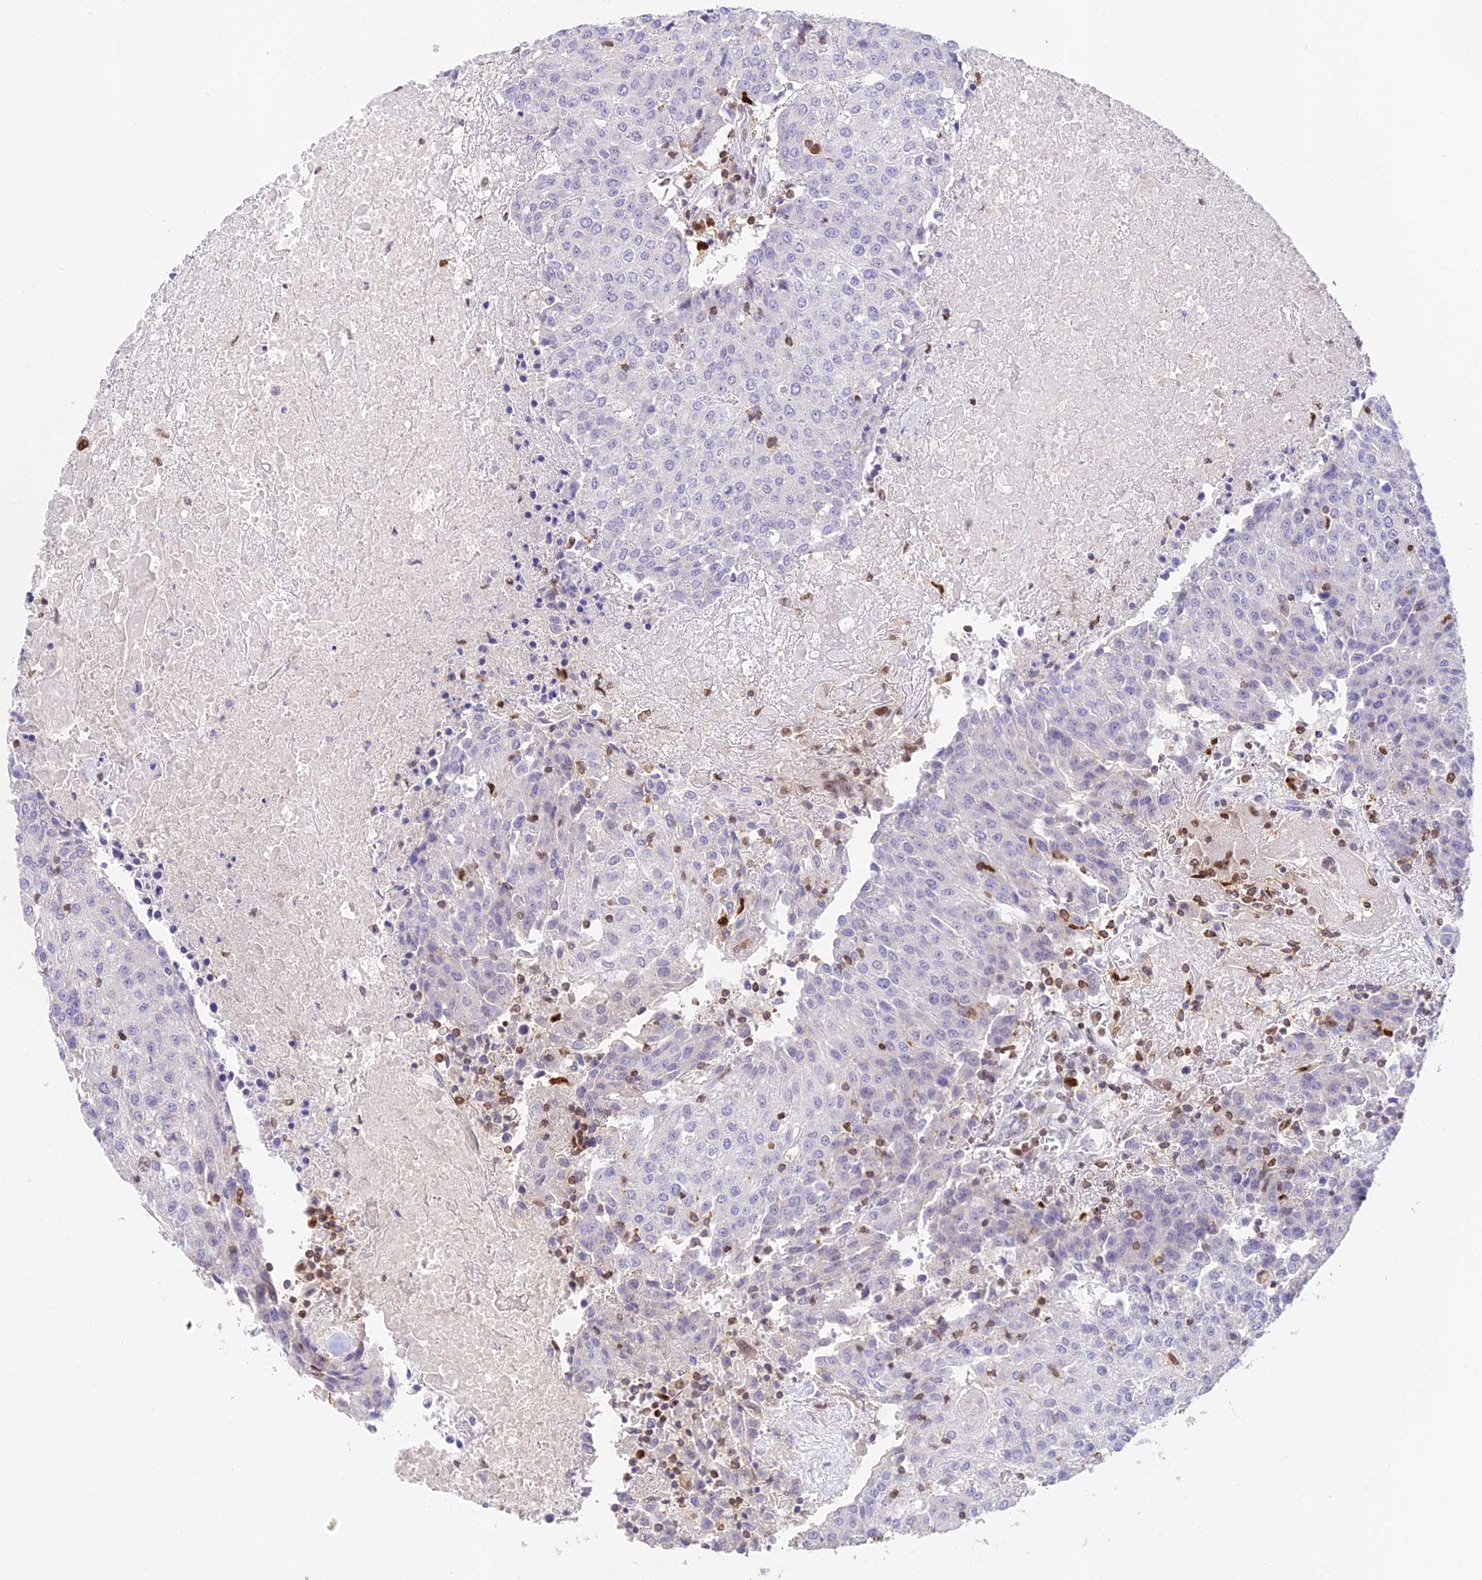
{"staining": {"intensity": "negative", "quantity": "none", "location": "none"}, "tissue": "urothelial cancer", "cell_type": "Tumor cells", "image_type": "cancer", "snomed": [{"axis": "morphology", "description": "Urothelial carcinoma, High grade"}, {"axis": "topography", "description": "Urinary bladder"}], "caption": "Immunohistochemistry (IHC) of human high-grade urothelial carcinoma exhibits no expression in tumor cells.", "gene": "DENND1C", "patient": {"sex": "female", "age": 85}}